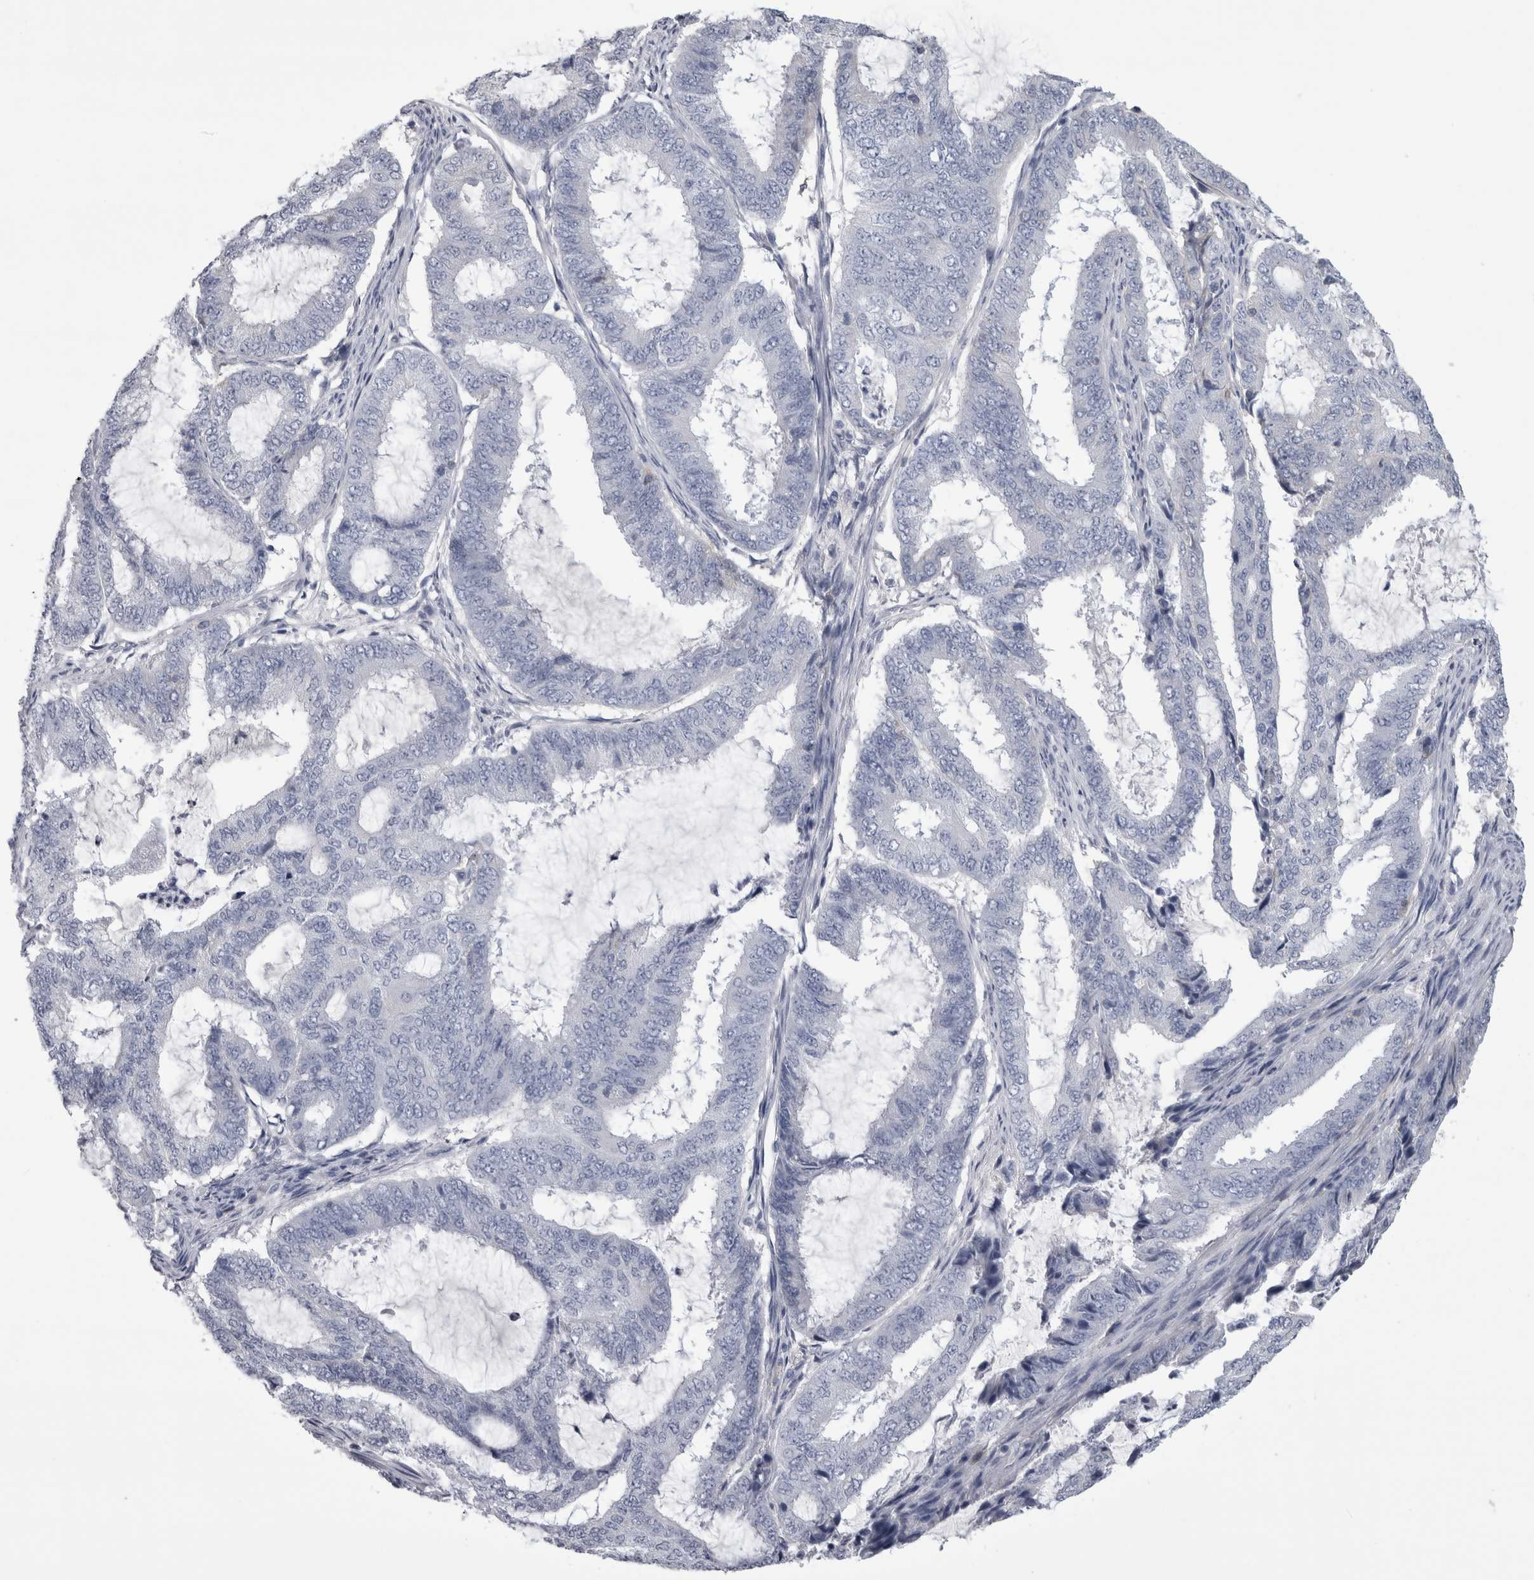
{"staining": {"intensity": "negative", "quantity": "none", "location": "none"}, "tissue": "endometrial cancer", "cell_type": "Tumor cells", "image_type": "cancer", "snomed": [{"axis": "morphology", "description": "Adenocarcinoma, NOS"}, {"axis": "topography", "description": "Endometrium"}], "caption": "There is no significant positivity in tumor cells of adenocarcinoma (endometrial).", "gene": "AFMID", "patient": {"sex": "female", "age": 51}}